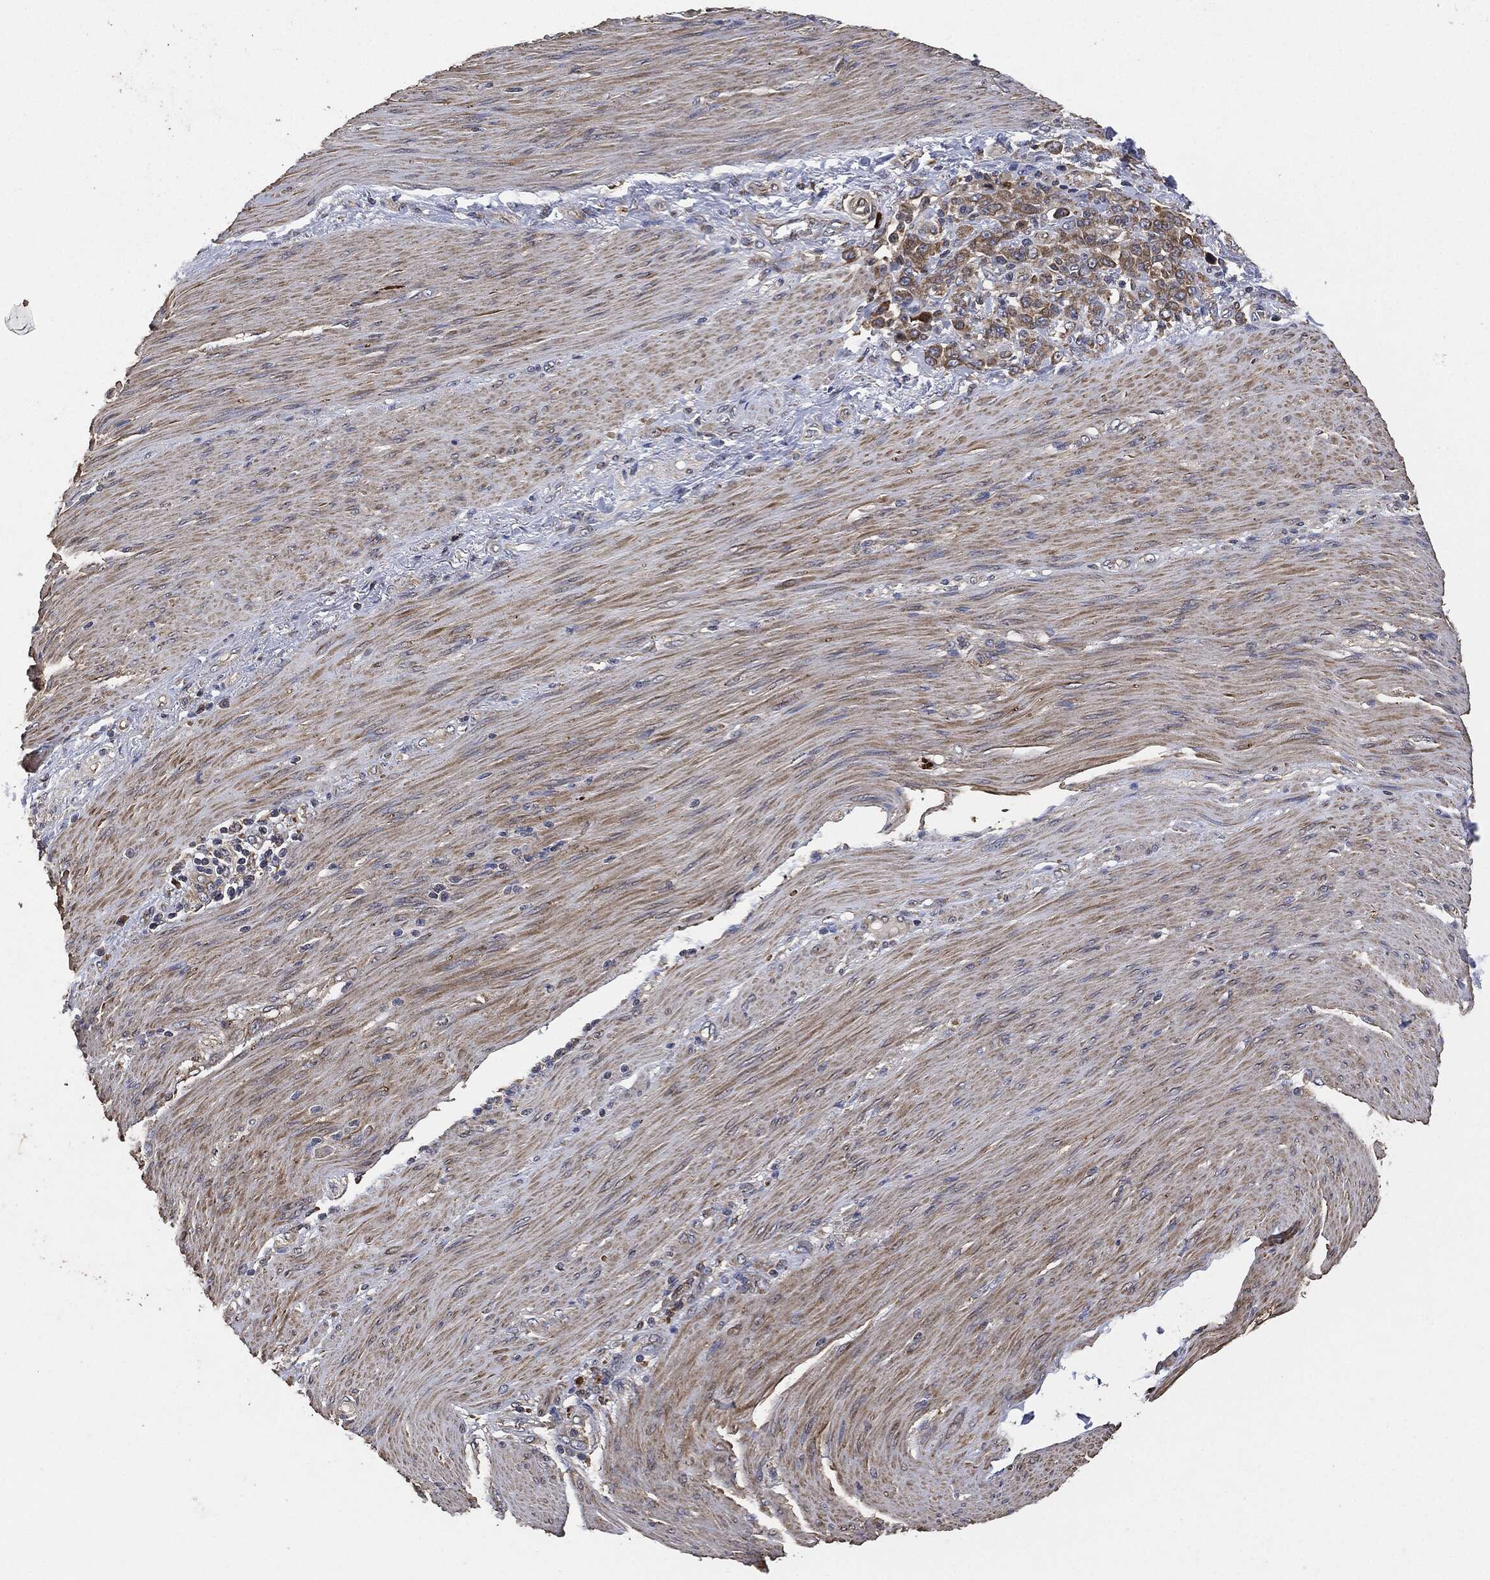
{"staining": {"intensity": "moderate", "quantity": "25%-75%", "location": "cytoplasmic/membranous"}, "tissue": "stomach cancer", "cell_type": "Tumor cells", "image_type": "cancer", "snomed": [{"axis": "morphology", "description": "Normal tissue, NOS"}, {"axis": "morphology", "description": "Adenocarcinoma, NOS"}, {"axis": "topography", "description": "Stomach"}], "caption": "Moderate cytoplasmic/membranous protein positivity is seen in approximately 25%-75% of tumor cells in stomach adenocarcinoma. (DAB IHC, brown staining for protein, blue staining for nuclei).", "gene": "STK3", "patient": {"sex": "female", "age": 79}}